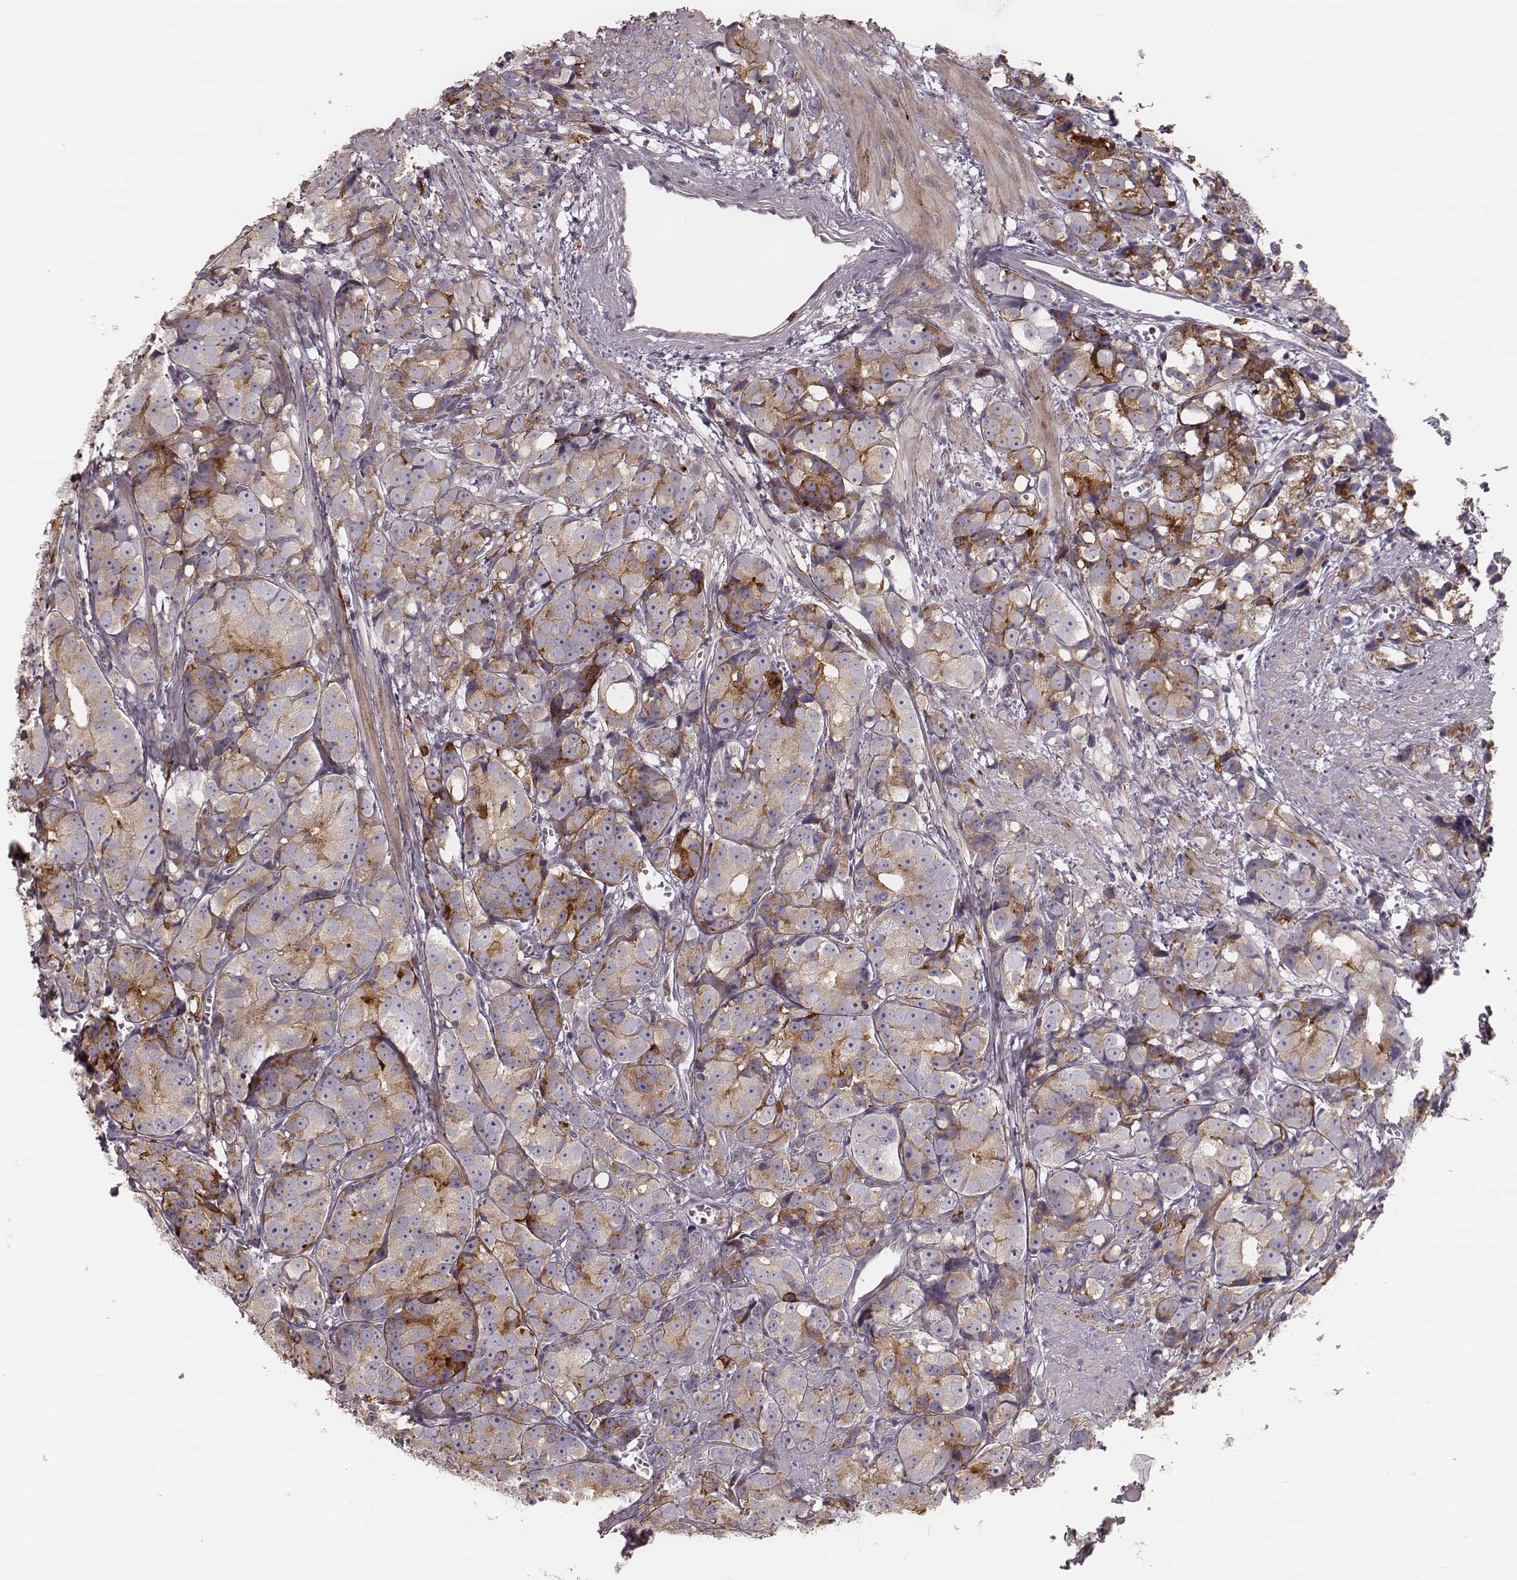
{"staining": {"intensity": "moderate", "quantity": ">75%", "location": "cytoplasmic/membranous"}, "tissue": "prostate cancer", "cell_type": "Tumor cells", "image_type": "cancer", "snomed": [{"axis": "morphology", "description": "Adenocarcinoma, High grade"}, {"axis": "topography", "description": "Prostate"}], "caption": "High-grade adenocarcinoma (prostate) stained with a protein marker displays moderate staining in tumor cells.", "gene": "ABCA7", "patient": {"sex": "male", "age": 77}}